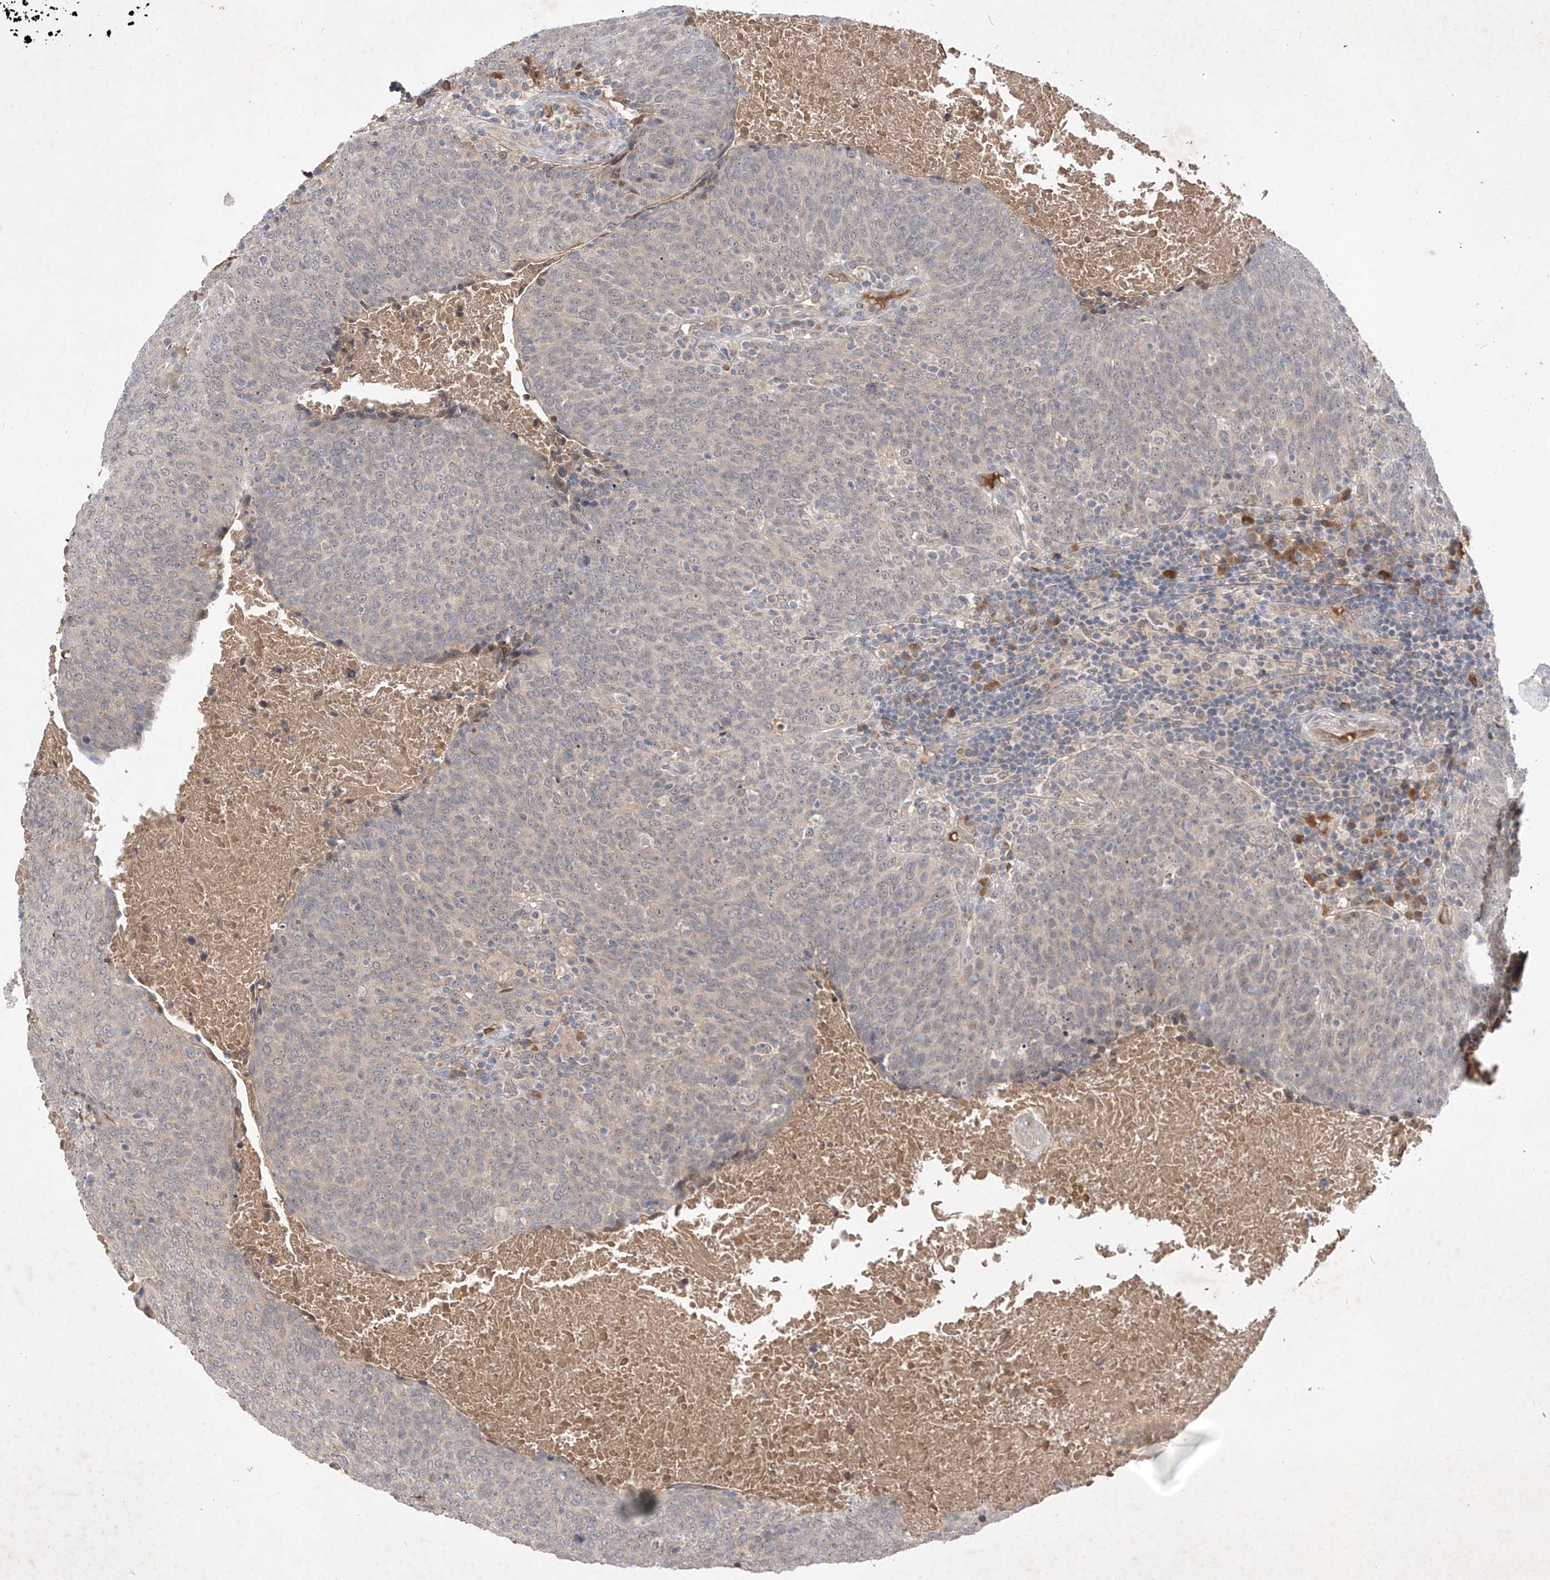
{"staining": {"intensity": "negative", "quantity": "none", "location": "none"}, "tissue": "head and neck cancer", "cell_type": "Tumor cells", "image_type": "cancer", "snomed": [{"axis": "morphology", "description": "Squamous cell carcinoma, NOS"}, {"axis": "morphology", "description": "Squamous cell carcinoma, metastatic, NOS"}, {"axis": "topography", "description": "Lymph node"}, {"axis": "topography", "description": "Head-Neck"}], "caption": "A photomicrograph of human head and neck cancer (metastatic squamous cell carcinoma) is negative for staining in tumor cells. Nuclei are stained in blue.", "gene": "FAM135A", "patient": {"sex": "male", "age": 62}}